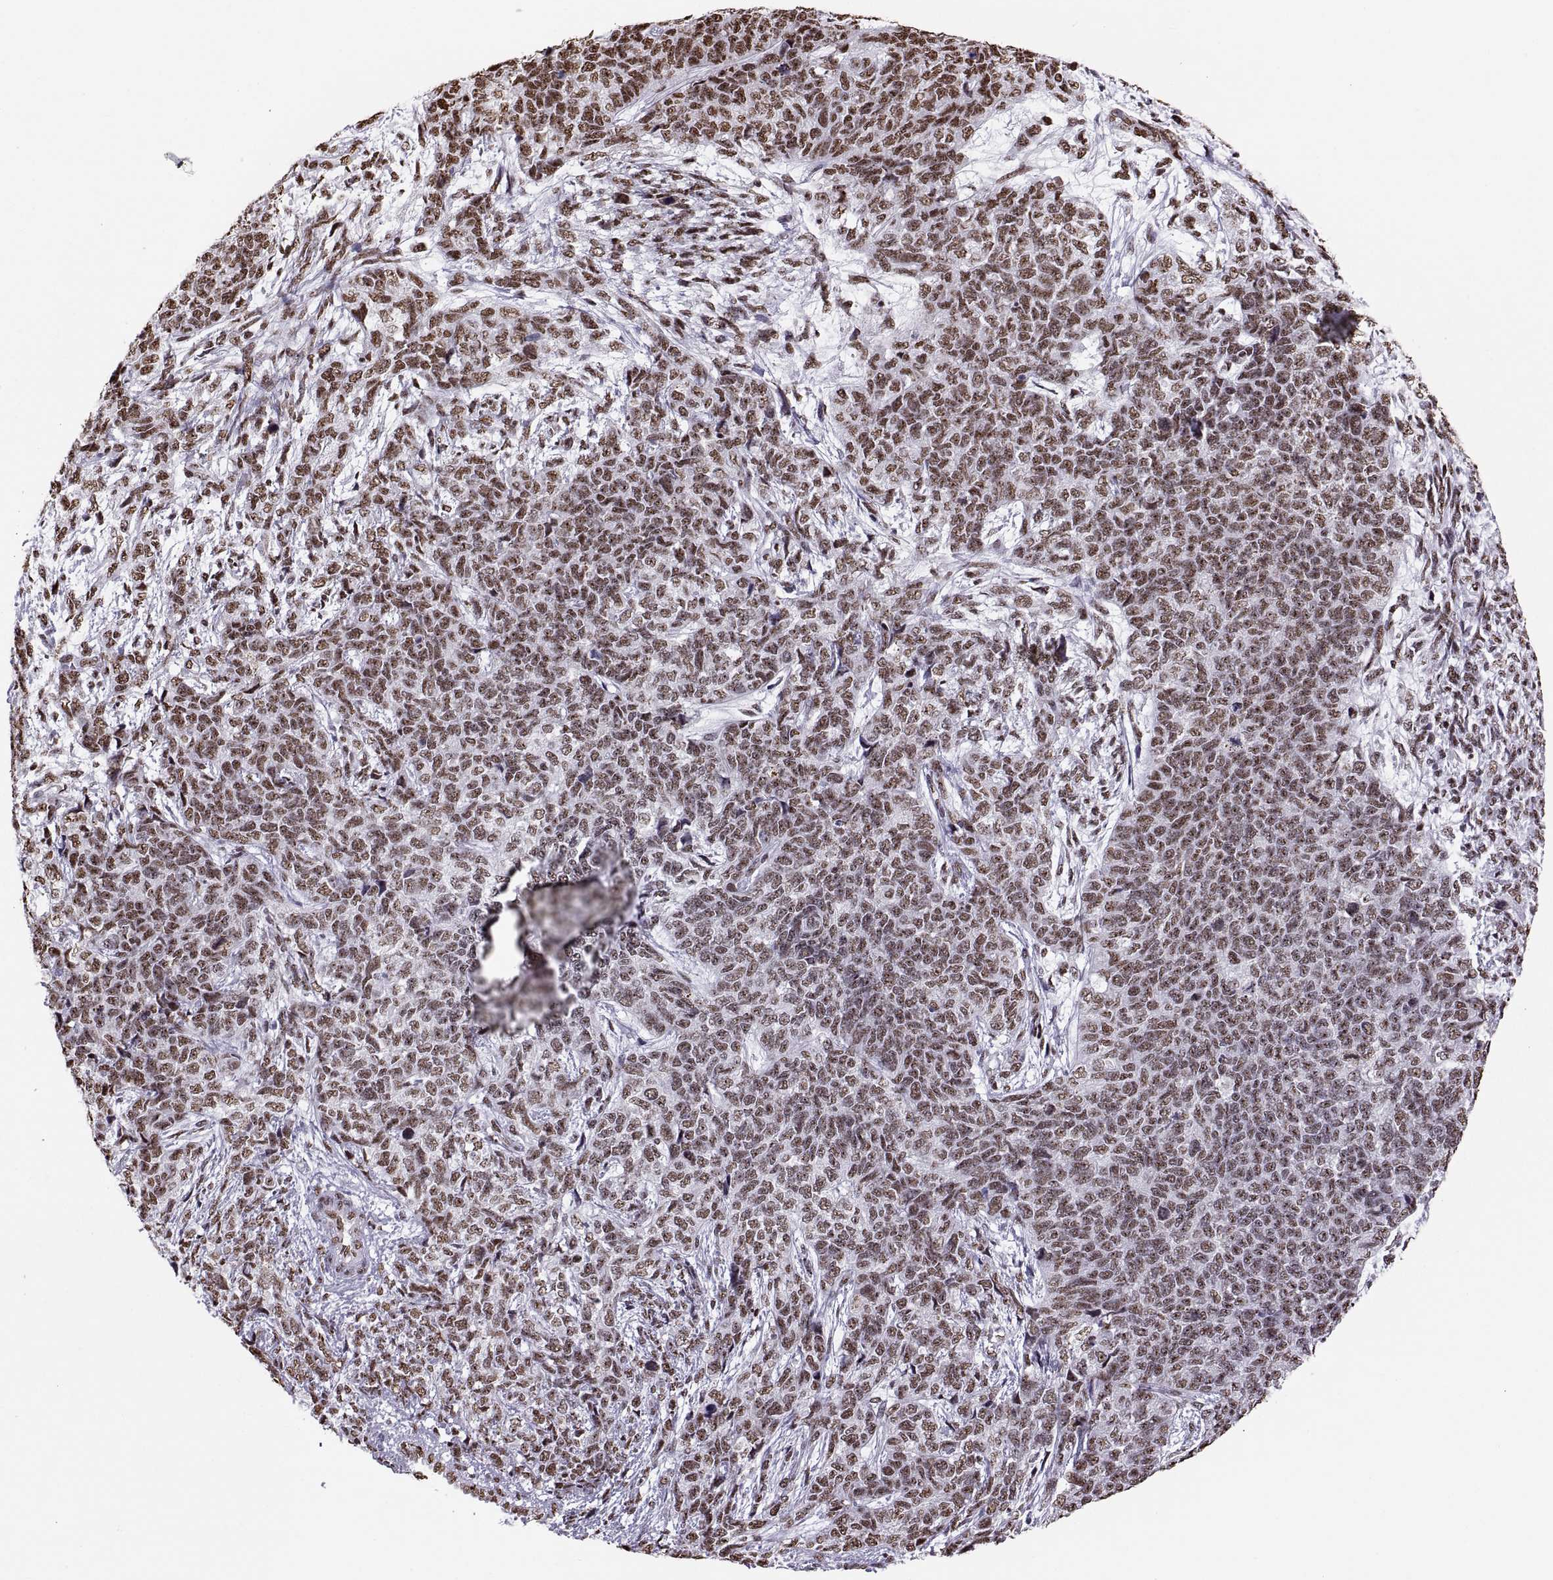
{"staining": {"intensity": "strong", "quantity": "<25%", "location": "nuclear"}, "tissue": "cervical cancer", "cell_type": "Tumor cells", "image_type": "cancer", "snomed": [{"axis": "morphology", "description": "Squamous cell carcinoma, NOS"}, {"axis": "topography", "description": "Cervix"}], "caption": "Protein analysis of cervical squamous cell carcinoma tissue exhibits strong nuclear expression in about <25% of tumor cells. The staining was performed using DAB, with brown indicating positive protein expression. Nuclei are stained blue with hematoxylin.", "gene": "SNAI1", "patient": {"sex": "female", "age": 63}}